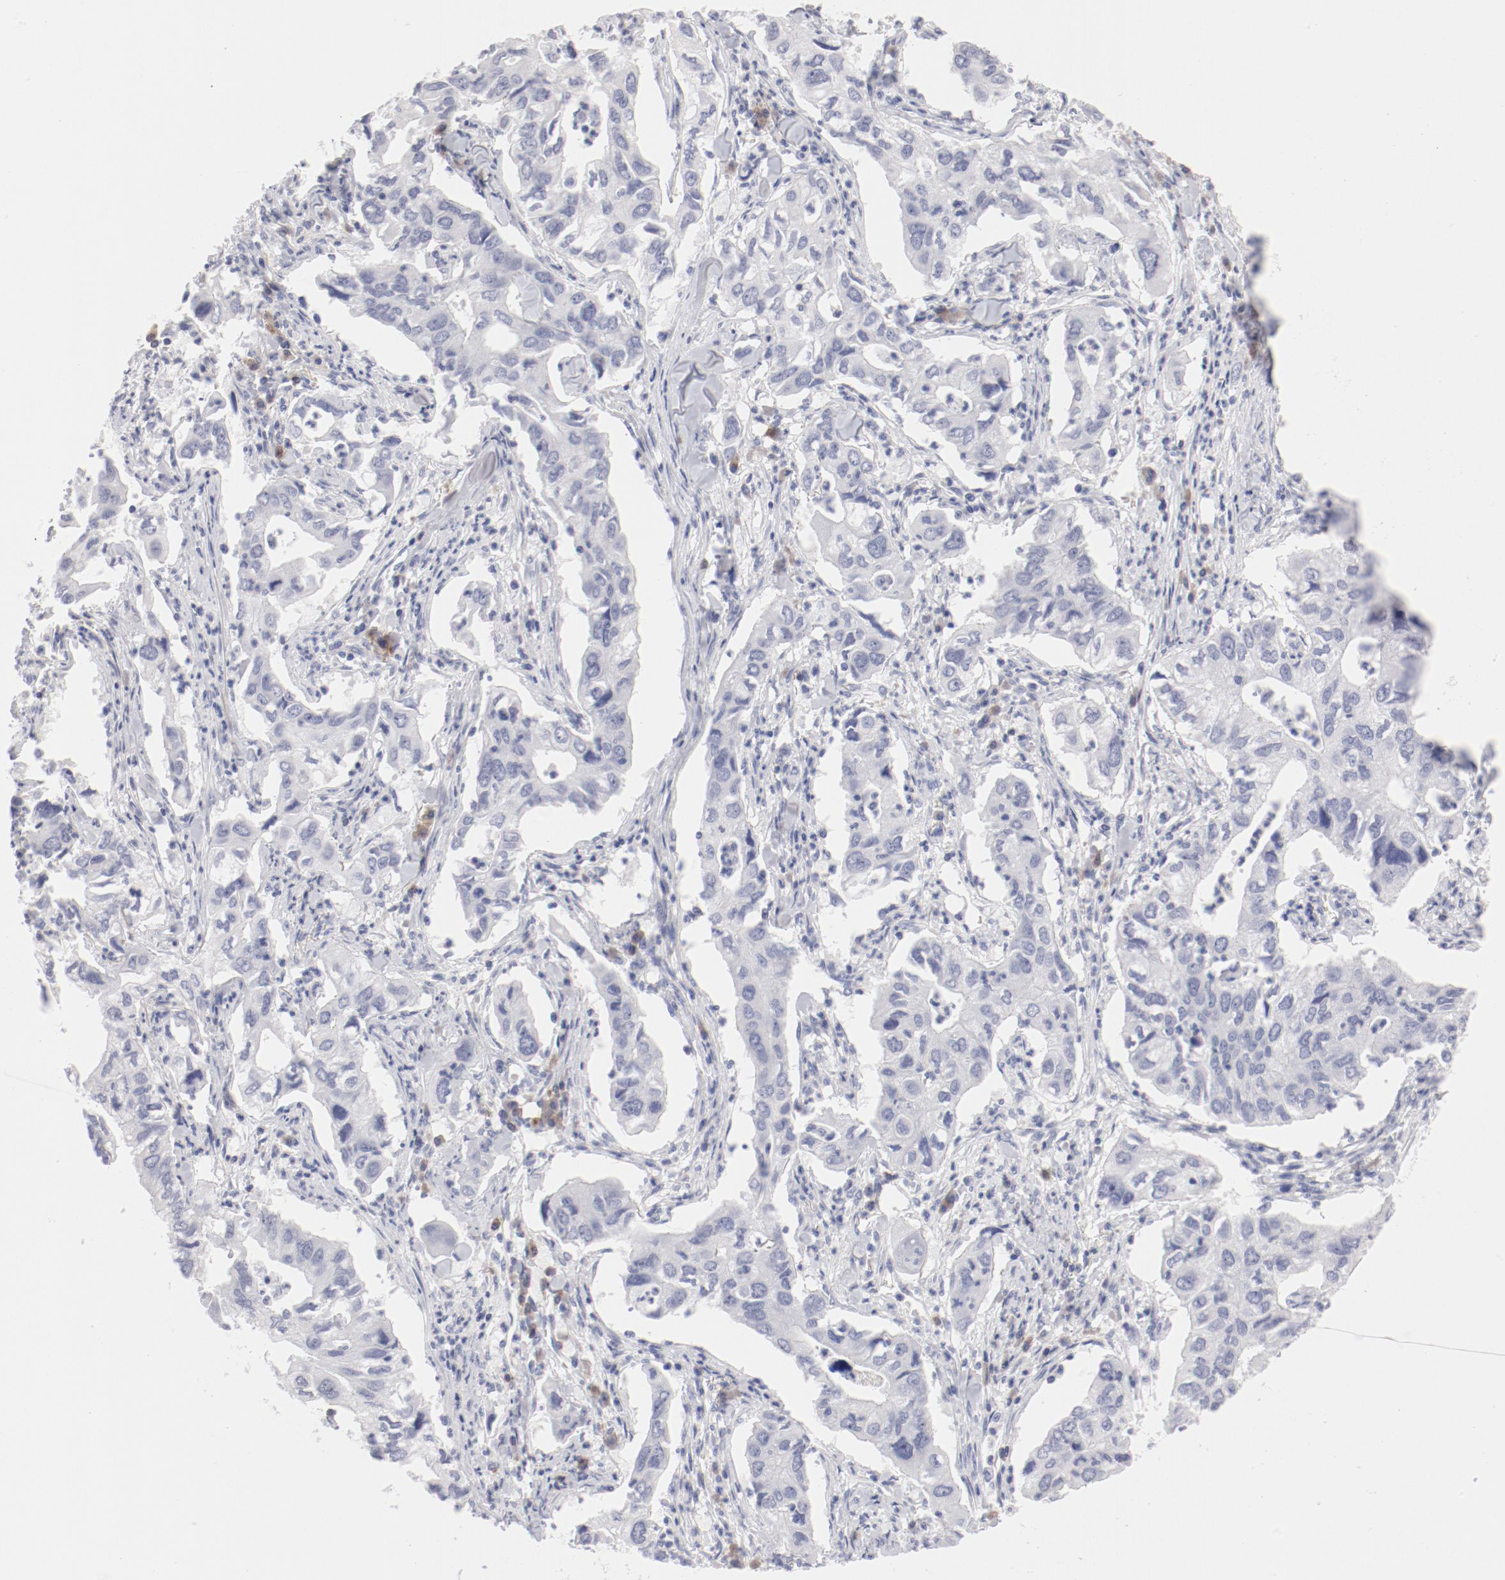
{"staining": {"intensity": "negative", "quantity": "none", "location": "none"}, "tissue": "lung cancer", "cell_type": "Tumor cells", "image_type": "cancer", "snomed": [{"axis": "morphology", "description": "Adenocarcinoma, NOS"}, {"axis": "topography", "description": "Lung"}], "caption": "Immunohistochemistry histopathology image of lung cancer (adenocarcinoma) stained for a protein (brown), which demonstrates no expression in tumor cells. (Immunohistochemistry, brightfield microscopy, high magnification).", "gene": "LAX1", "patient": {"sex": "male", "age": 48}}